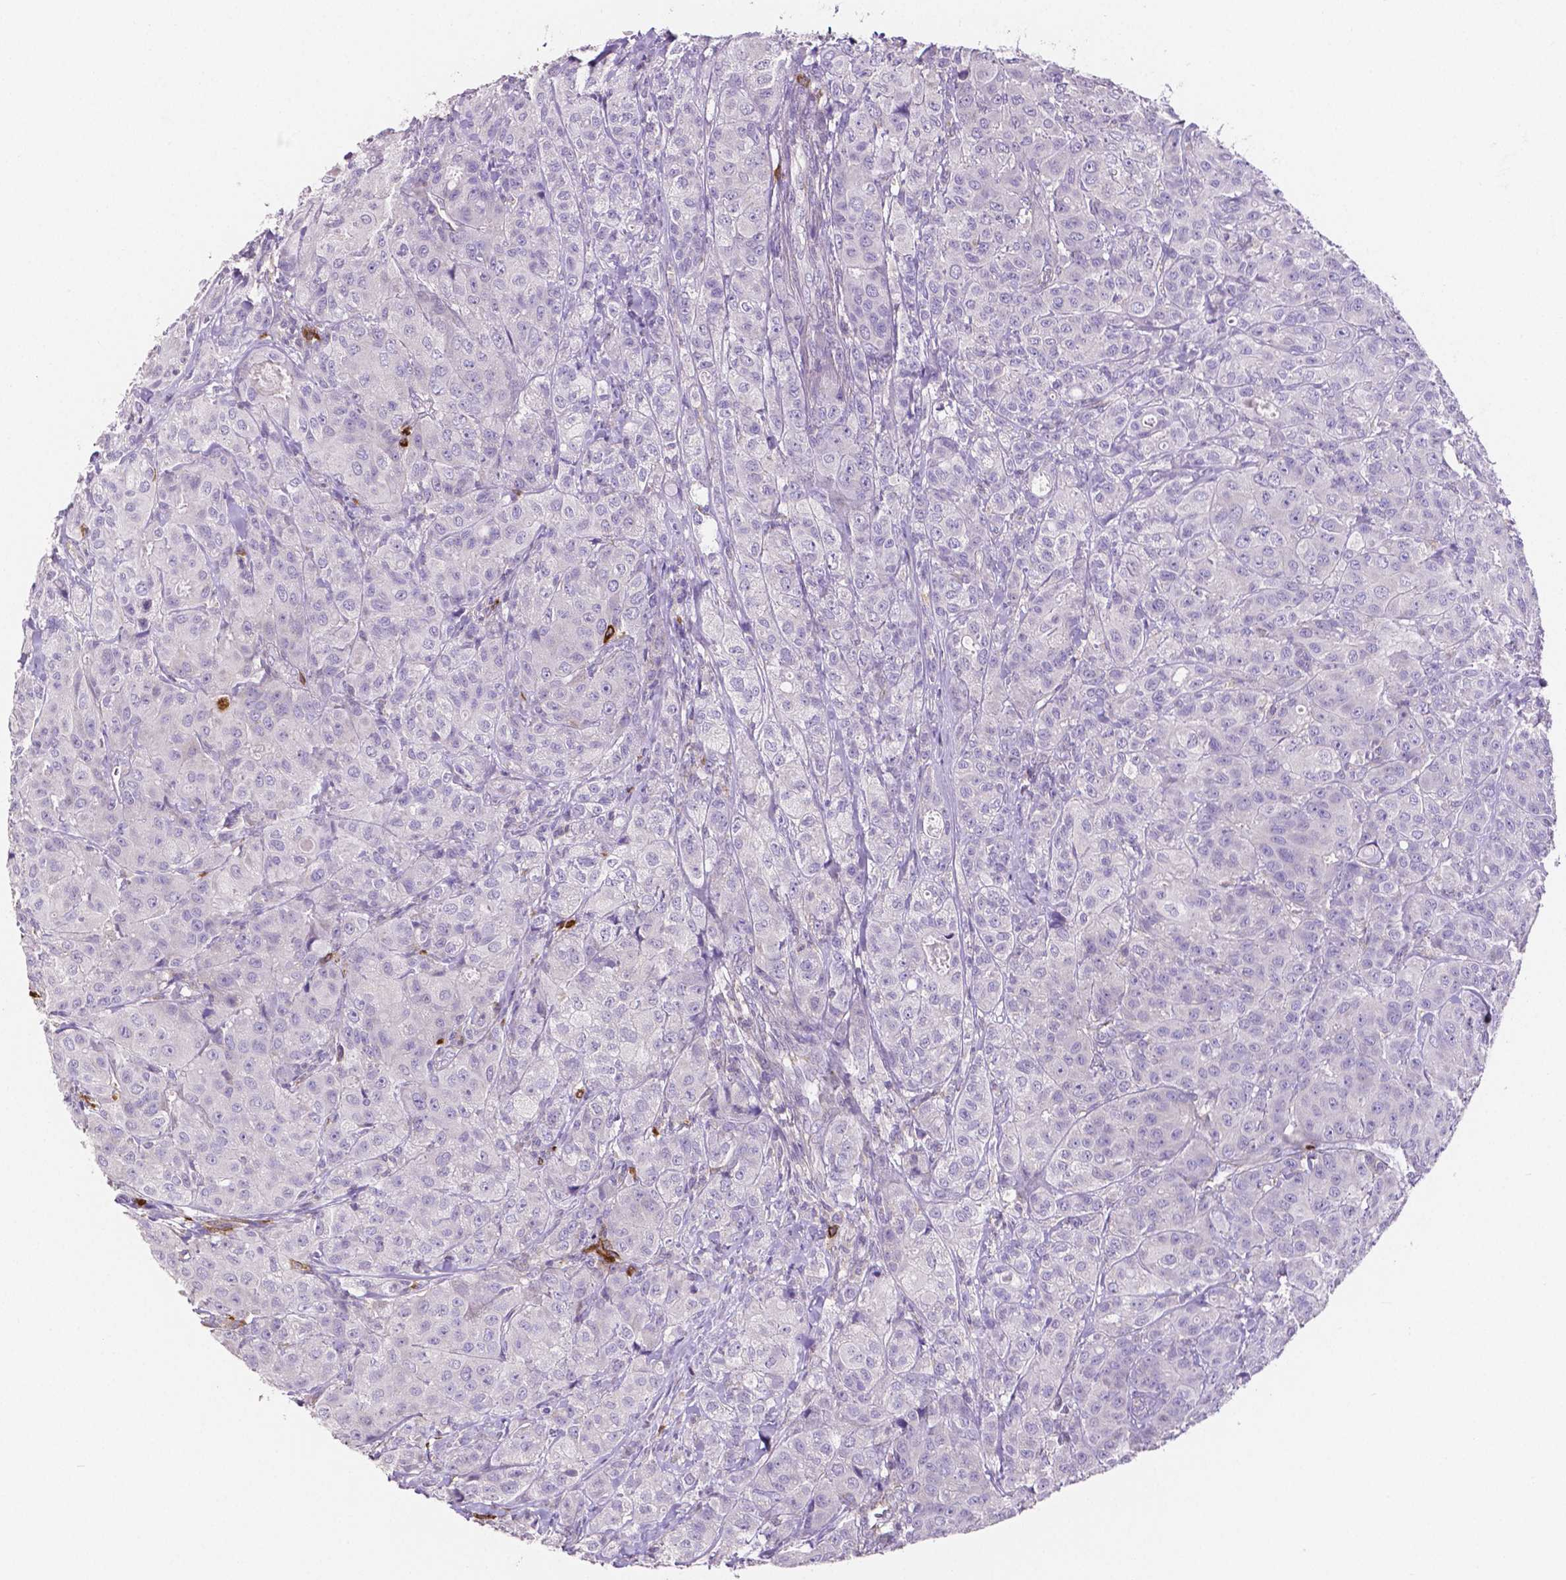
{"staining": {"intensity": "negative", "quantity": "none", "location": "none"}, "tissue": "breast cancer", "cell_type": "Tumor cells", "image_type": "cancer", "snomed": [{"axis": "morphology", "description": "Duct carcinoma"}, {"axis": "topography", "description": "Breast"}], "caption": "A micrograph of human infiltrating ductal carcinoma (breast) is negative for staining in tumor cells.", "gene": "MMP9", "patient": {"sex": "female", "age": 43}}